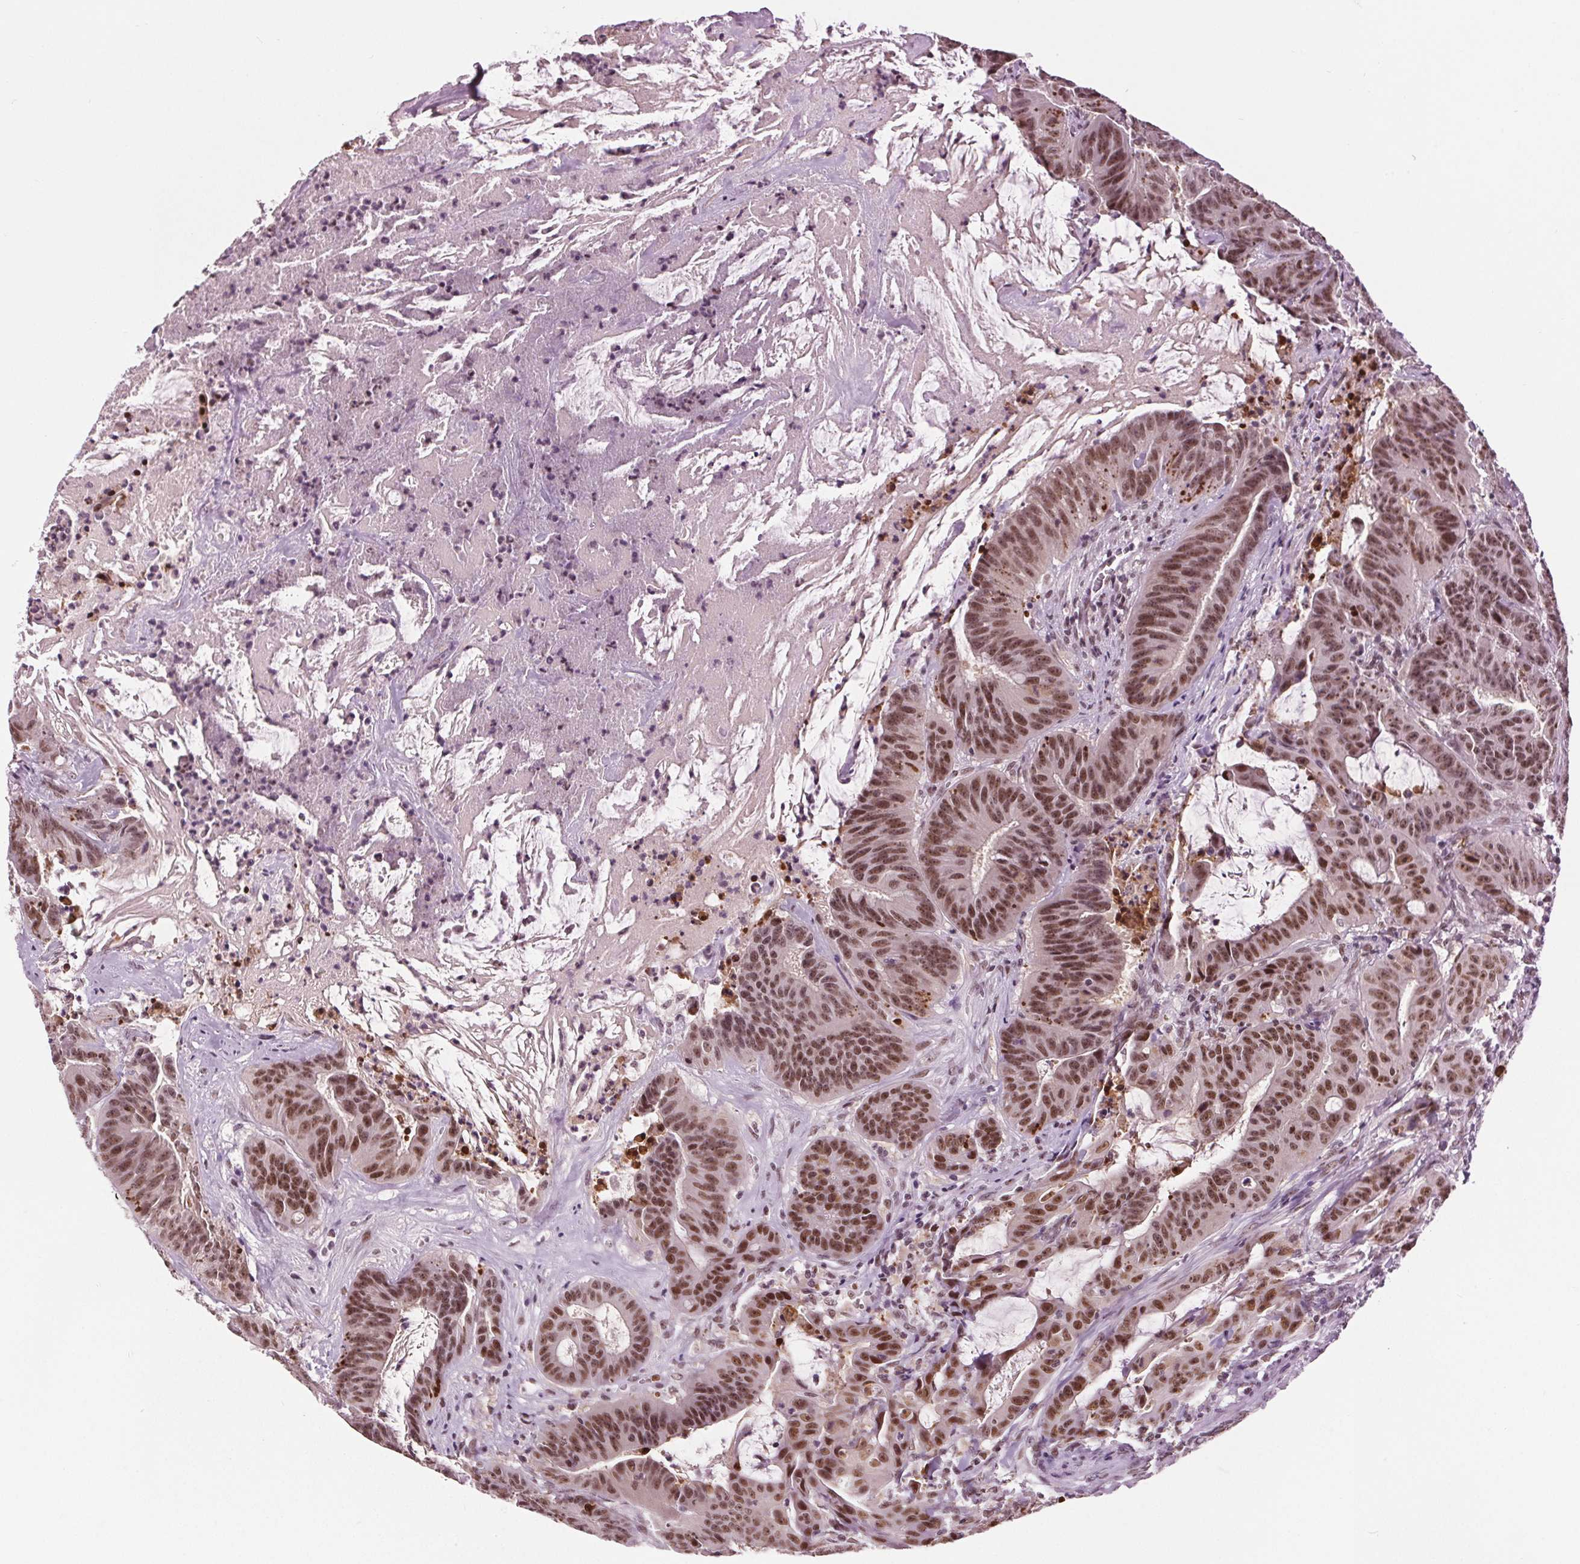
{"staining": {"intensity": "strong", "quantity": ">75%", "location": "nuclear"}, "tissue": "colorectal cancer", "cell_type": "Tumor cells", "image_type": "cancer", "snomed": [{"axis": "morphology", "description": "Adenocarcinoma, NOS"}, {"axis": "topography", "description": "Colon"}], "caption": "This micrograph reveals colorectal adenocarcinoma stained with immunohistochemistry to label a protein in brown. The nuclear of tumor cells show strong positivity for the protein. Nuclei are counter-stained blue.", "gene": "IWS1", "patient": {"sex": "male", "age": 33}}